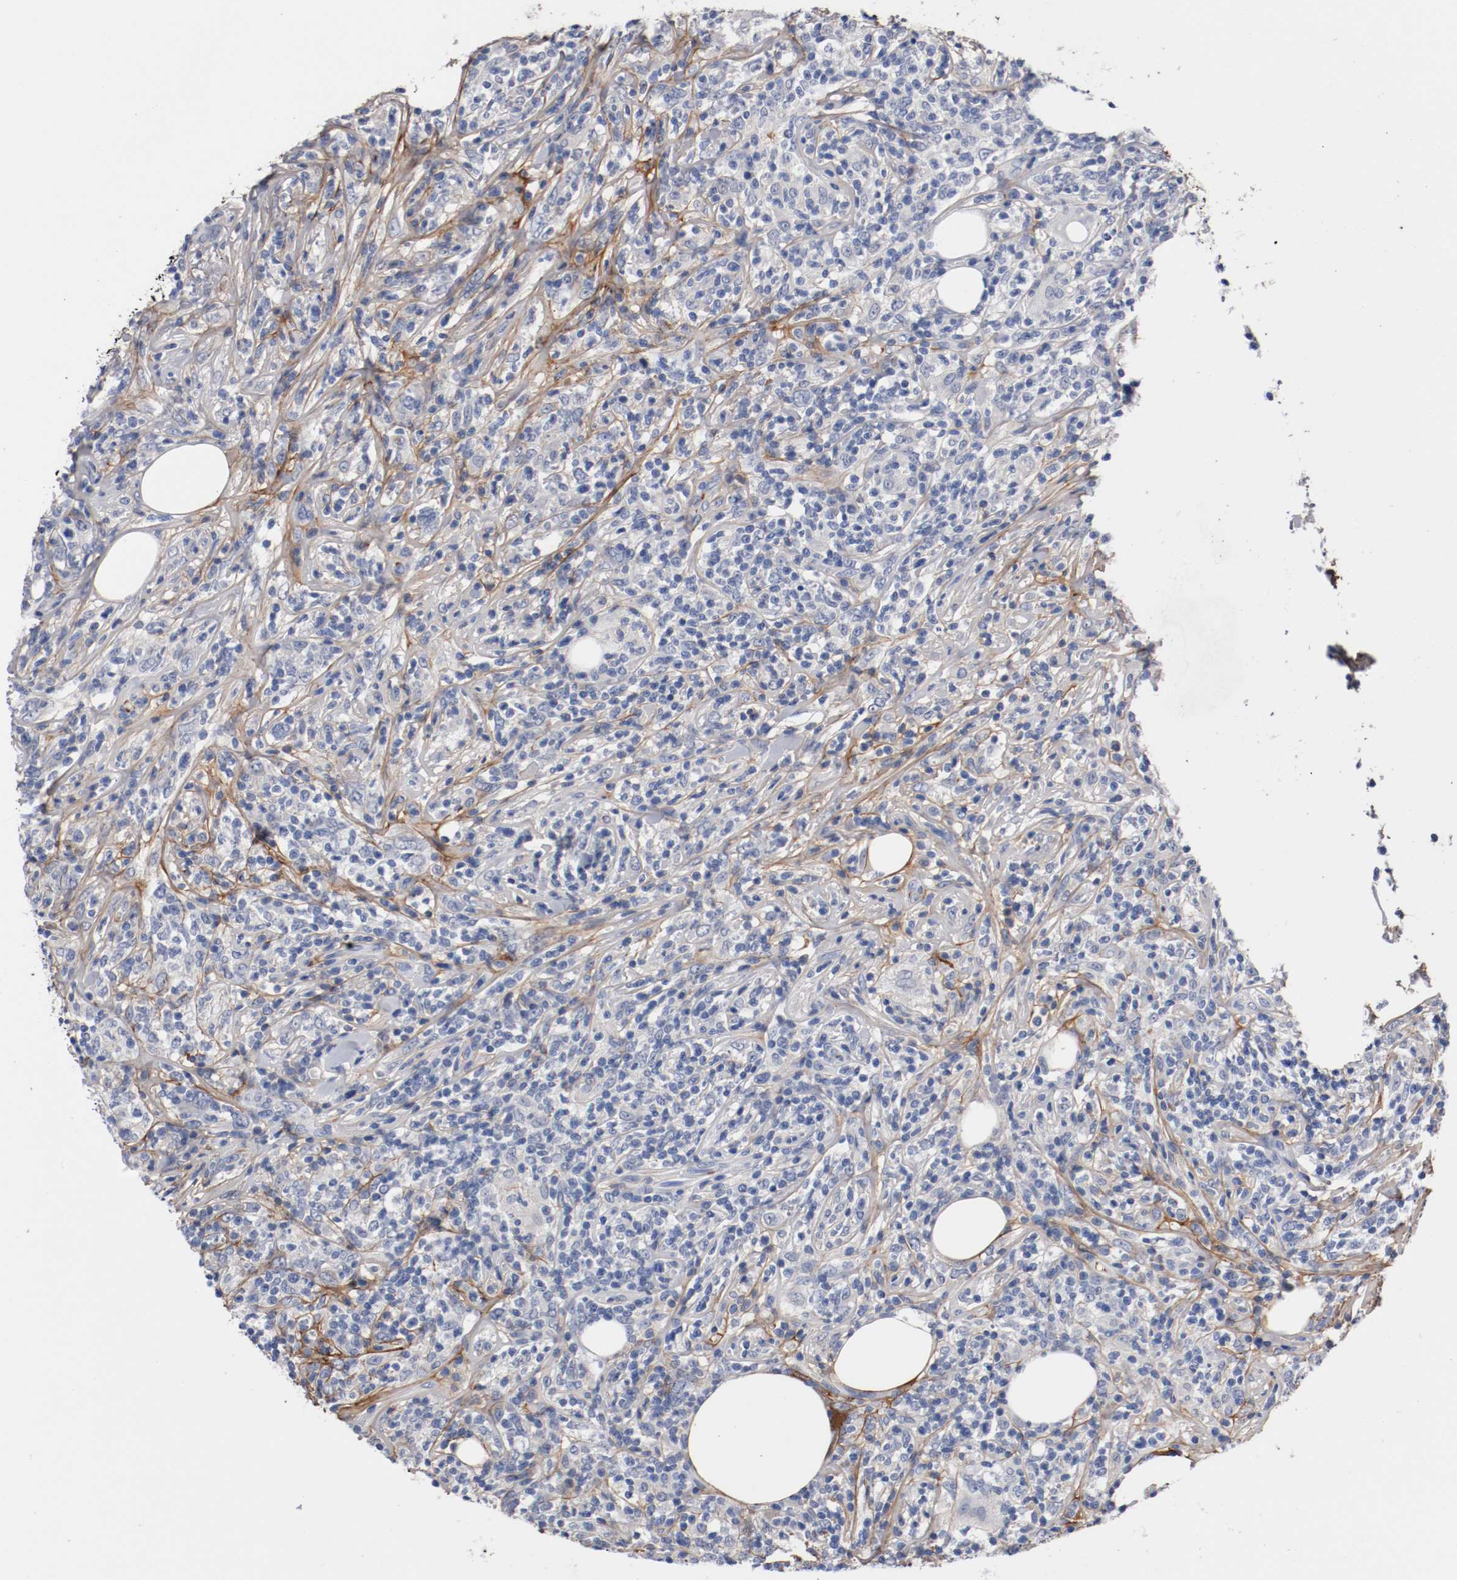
{"staining": {"intensity": "negative", "quantity": "none", "location": "none"}, "tissue": "lymphoma", "cell_type": "Tumor cells", "image_type": "cancer", "snomed": [{"axis": "morphology", "description": "Malignant lymphoma, non-Hodgkin's type, High grade"}, {"axis": "topography", "description": "Lymph node"}], "caption": "A high-resolution photomicrograph shows immunohistochemistry staining of lymphoma, which exhibits no significant expression in tumor cells.", "gene": "TNC", "patient": {"sex": "female", "age": 84}}